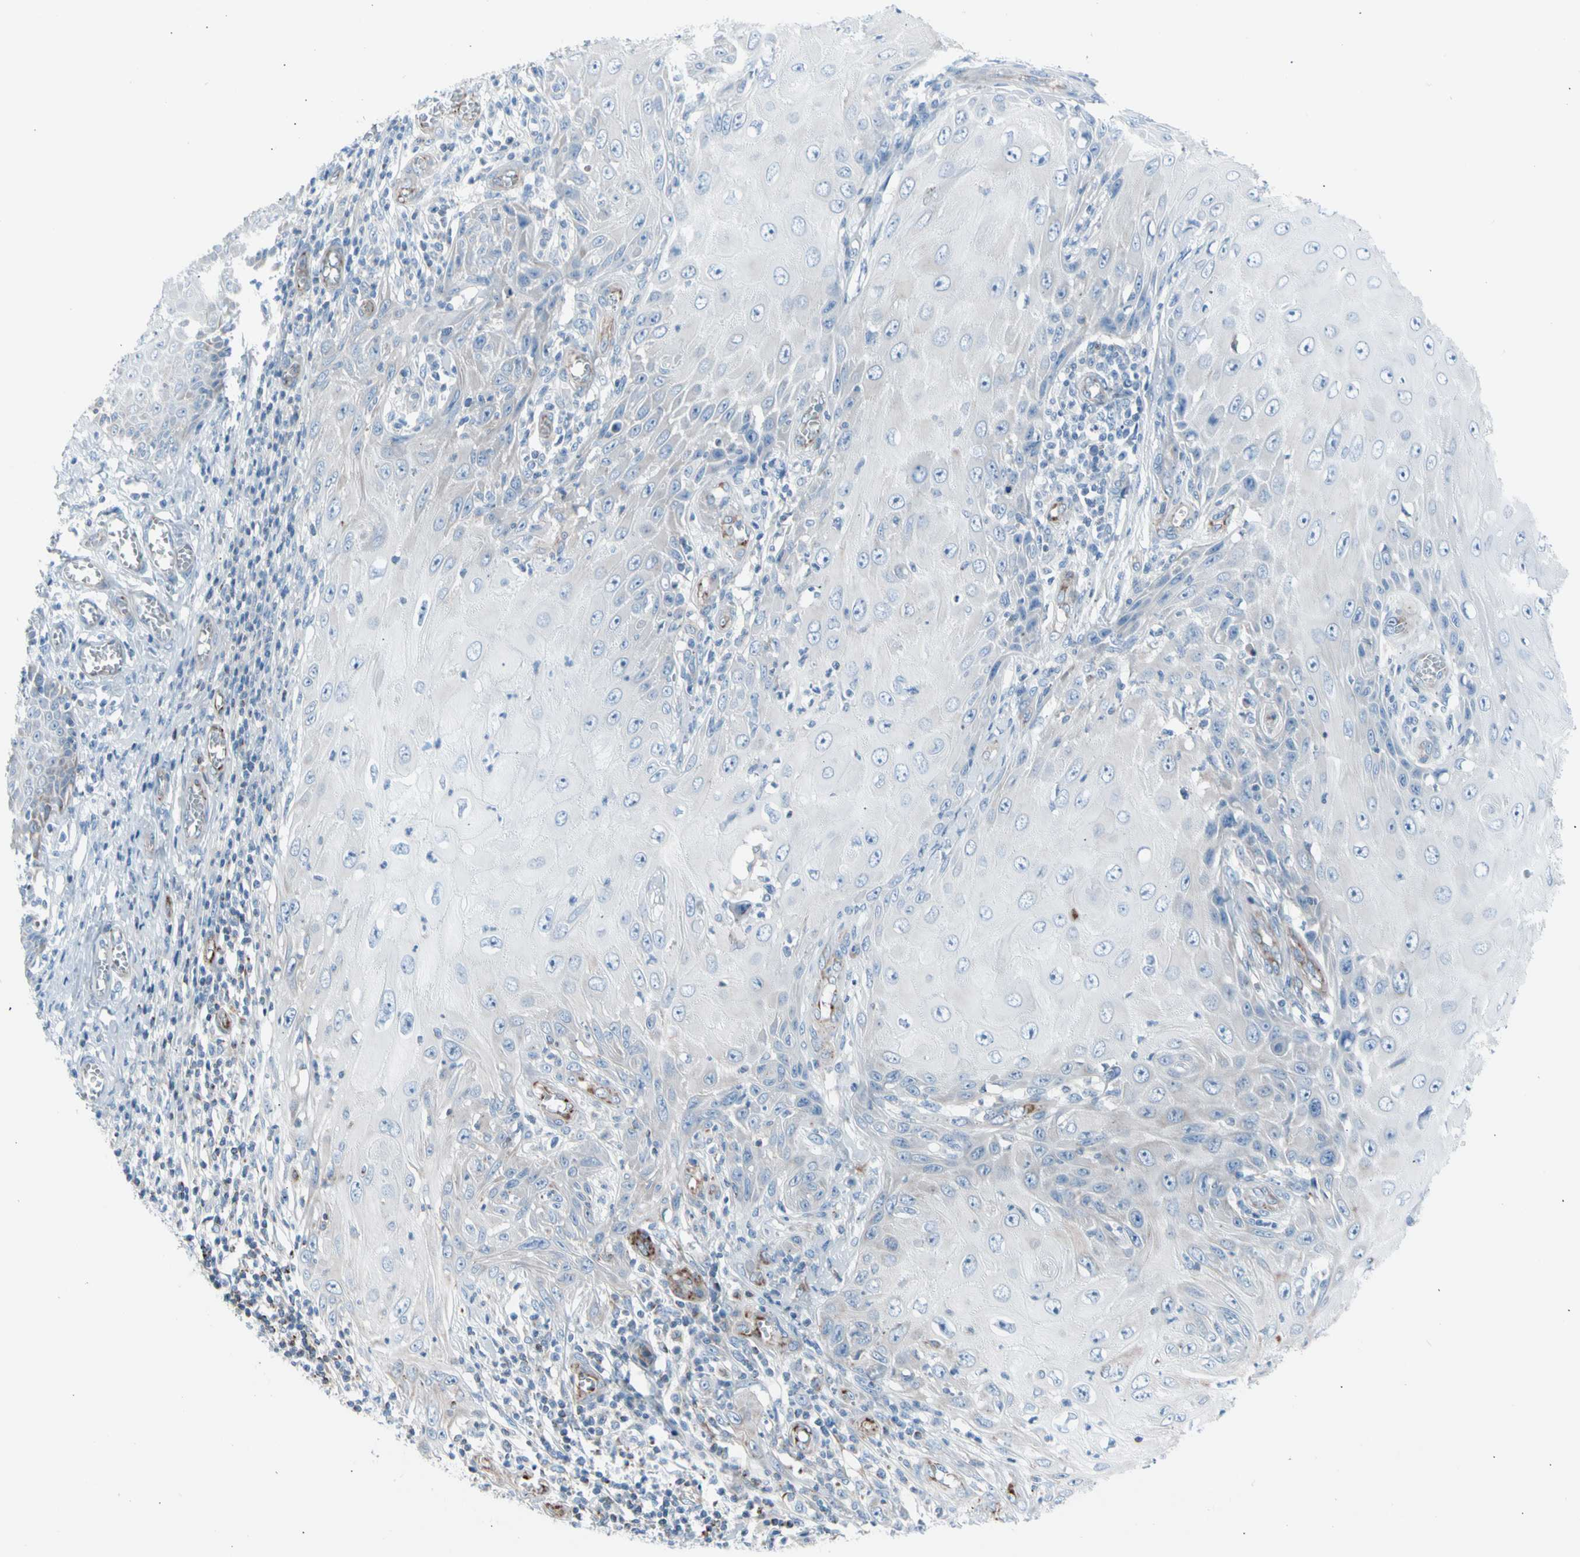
{"staining": {"intensity": "weak", "quantity": "<25%", "location": "cytoplasmic/membranous"}, "tissue": "skin cancer", "cell_type": "Tumor cells", "image_type": "cancer", "snomed": [{"axis": "morphology", "description": "Squamous cell carcinoma, NOS"}, {"axis": "topography", "description": "Skin"}], "caption": "There is no significant expression in tumor cells of skin cancer.", "gene": "HK1", "patient": {"sex": "female", "age": 73}}